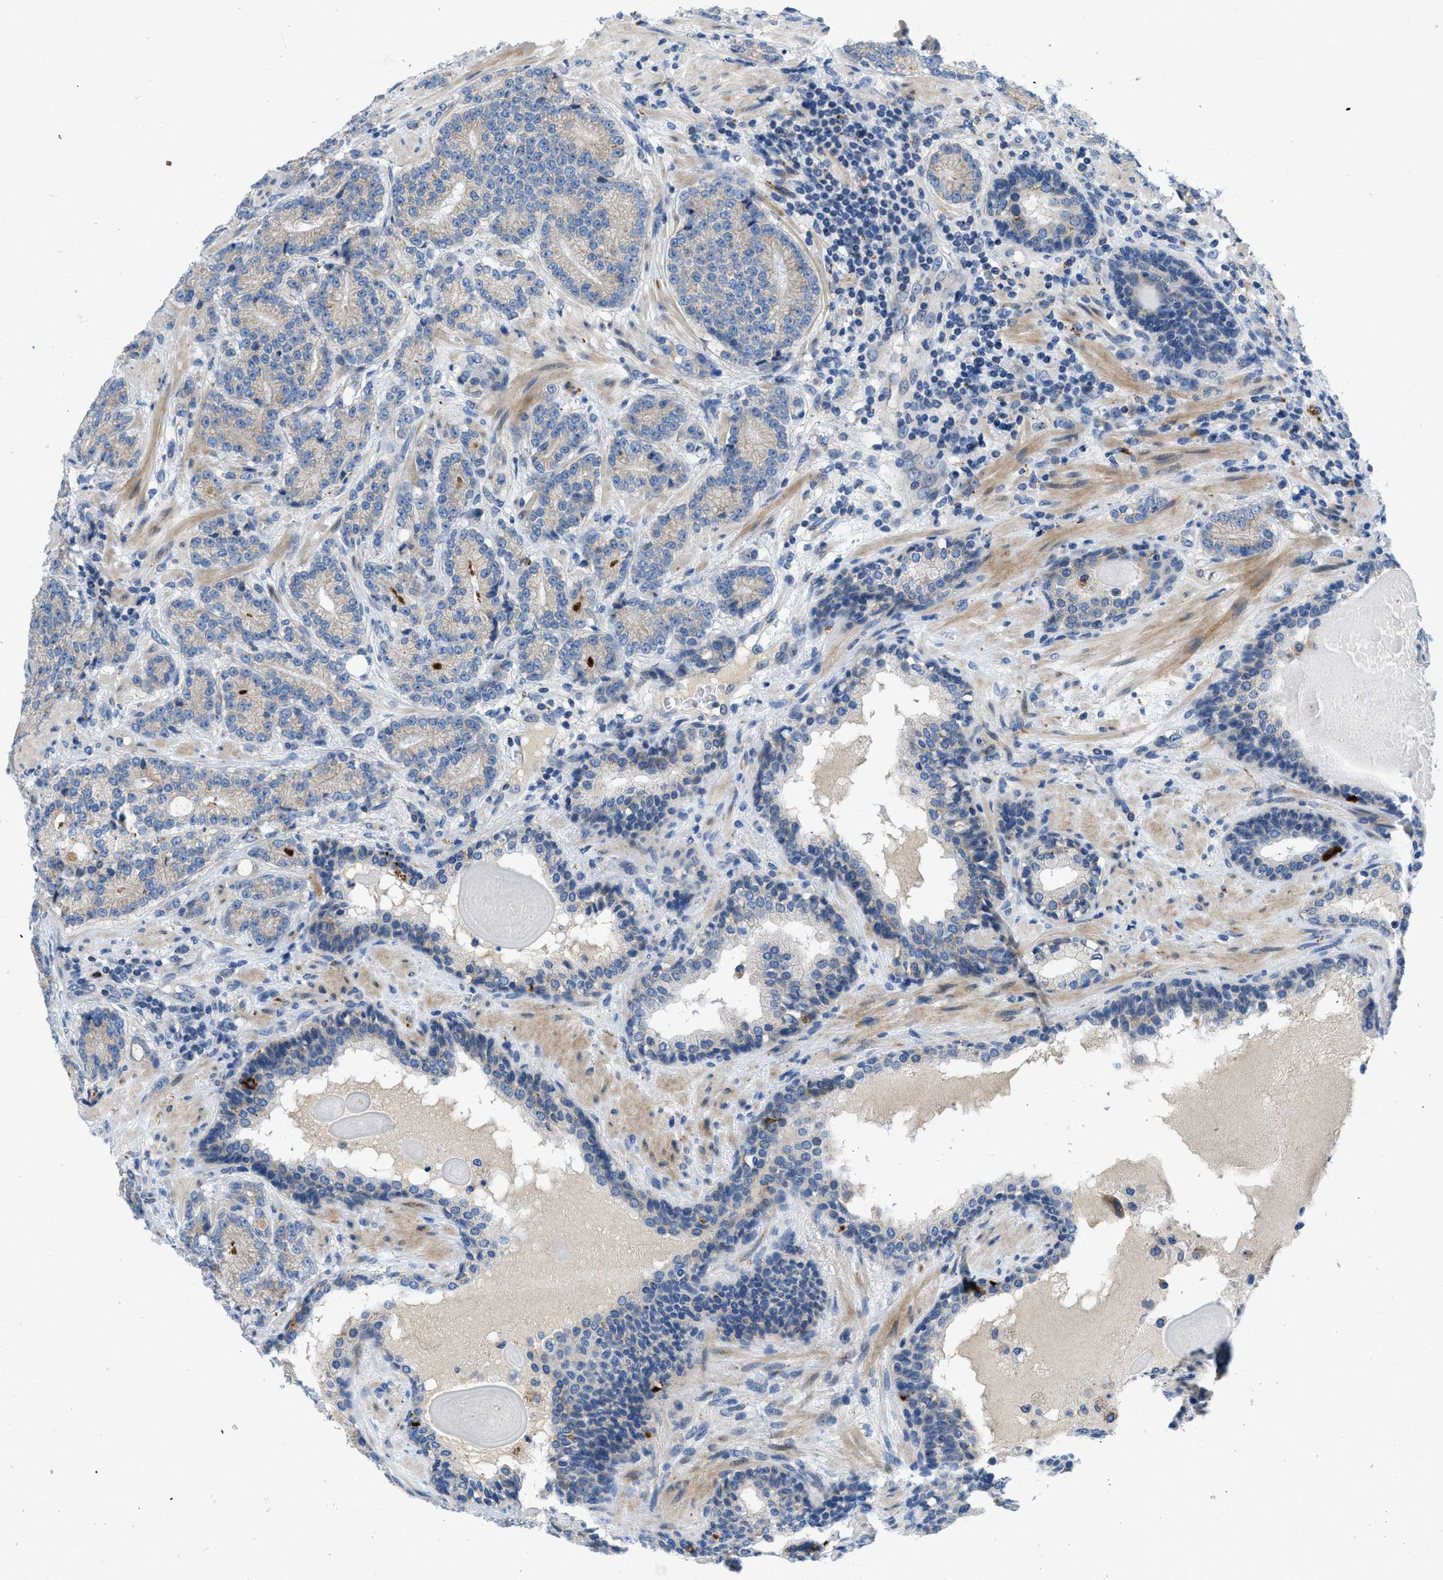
{"staining": {"intensity": "moderate", "quantity": "25%-75%", "location": "cytoplasmic/membranous"}, "tissue": "prostate cancer", "cell_type": "Tumor cells", "image_type": "cancer", "snomed": [{"axis": "morphology", "description": "Adenocarcinoma, High grade"}, {"axis": "topography", "description": "Prostate"}], "caption": "Tumor cells demonstrate medium levels of moderate cytoplasmic/membranous positivity in about 25%-75% of cells in prostate cancer. The protein of interest is stained brown, and the nuclei are stained in blue (DAB (3,3'-diaminobenzidine) IHC with brightfield microscopy, high magnification).", "gene": "TMEM248", "patient": {"sex": "male", "age": 61}}